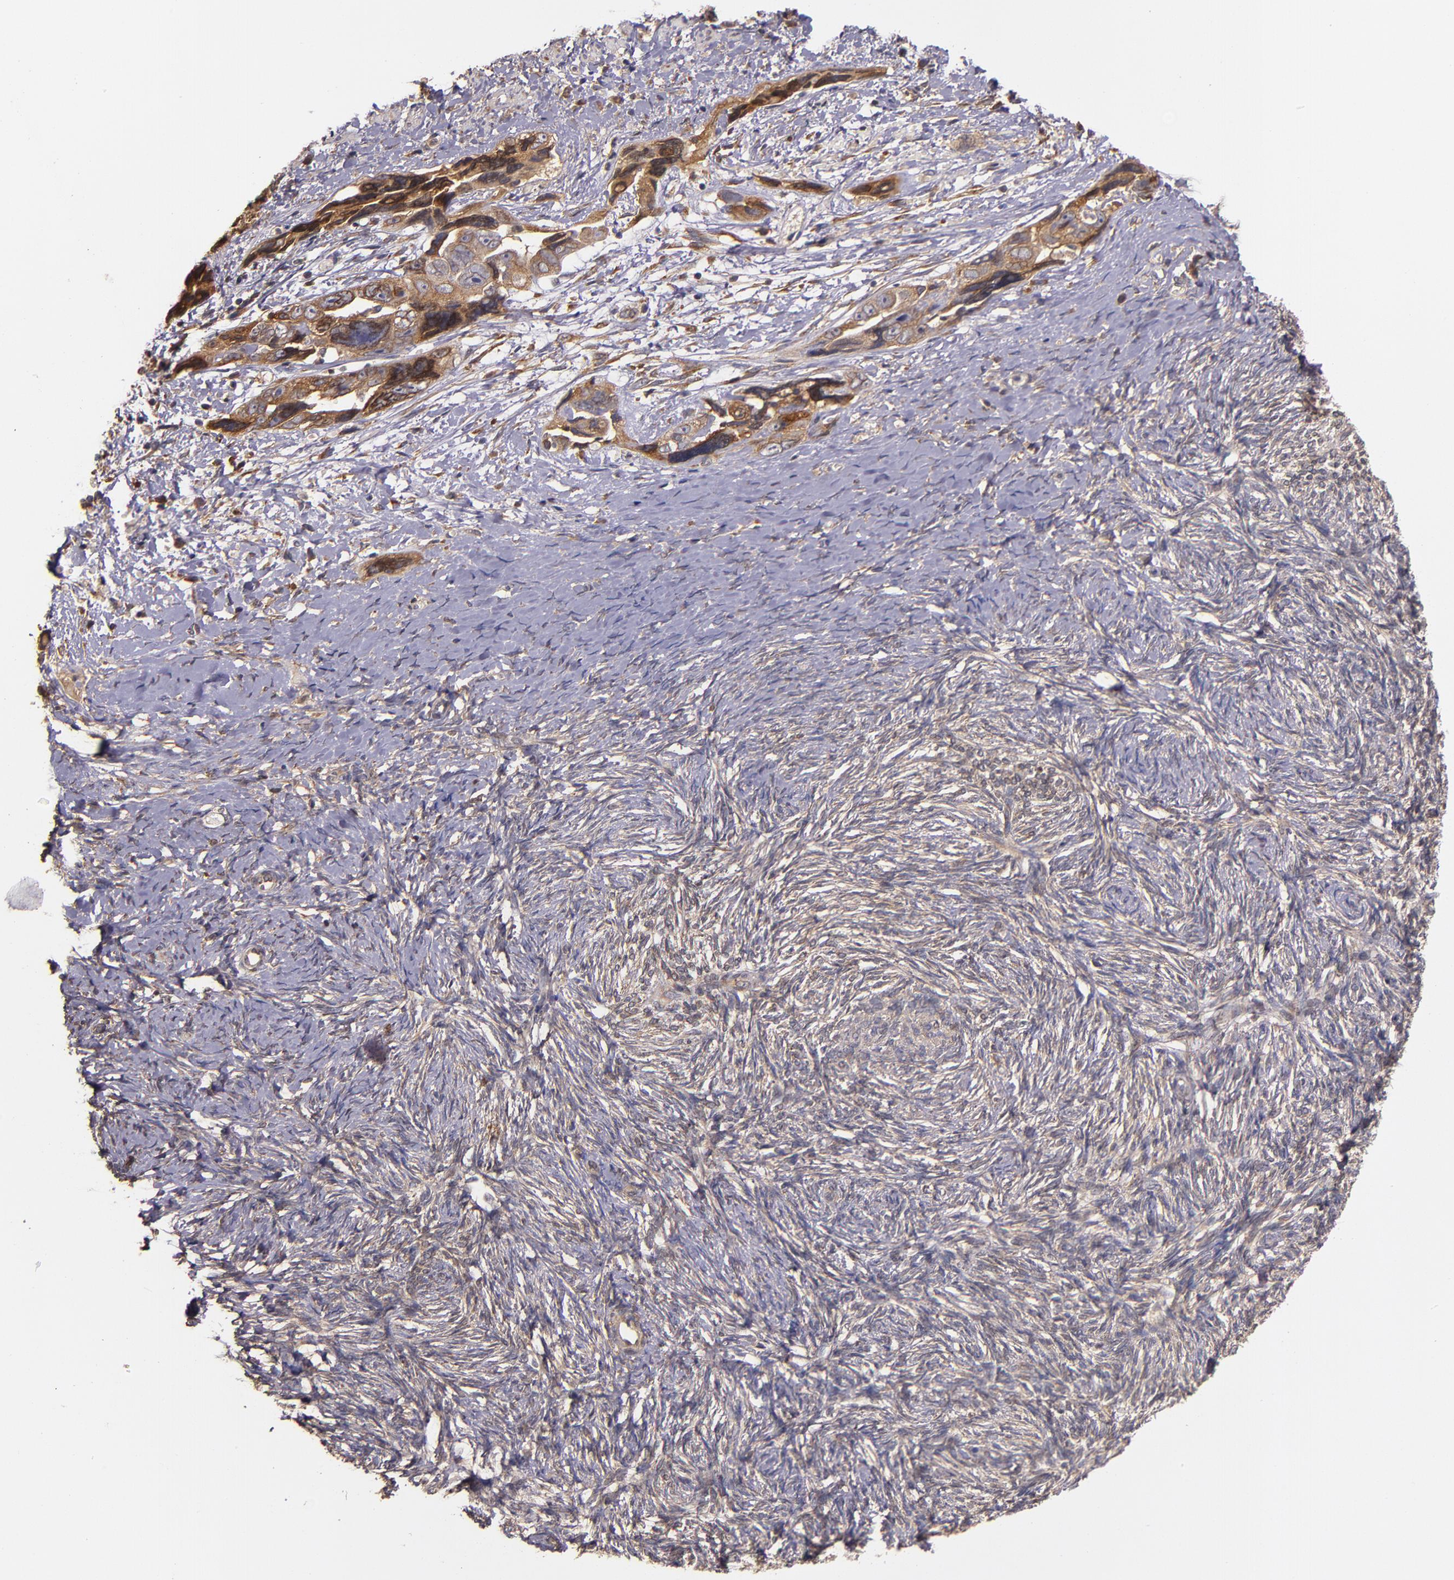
{"staining": {"intensity": "moderate", "quantity": ">75%", "location": "cytoplasmic/membranous"}, "tissue": "ovarian cancer", "cell_type": "Tumor cells", "image_type": "cancer", "snomed": [{"axis": "morphology", "description": "Normal tissue, NOS"}, {"axis": "morphology", "description": "Cystadenocarcinoma, serous, NOS"}, {"axis": "topography", "description": "Ovary"}], "caption": "The histopathology image exhibits immunohistochemical staining of serous cystadenocarcinoma (ovarian). There is moderate cytoplasmic/membranous expression is appreciated in approximately >75% of tumor cells. Nuclei are stained in blue.", "gene": "PRAF2", "patient": {"sex": "female", "age": 62}}